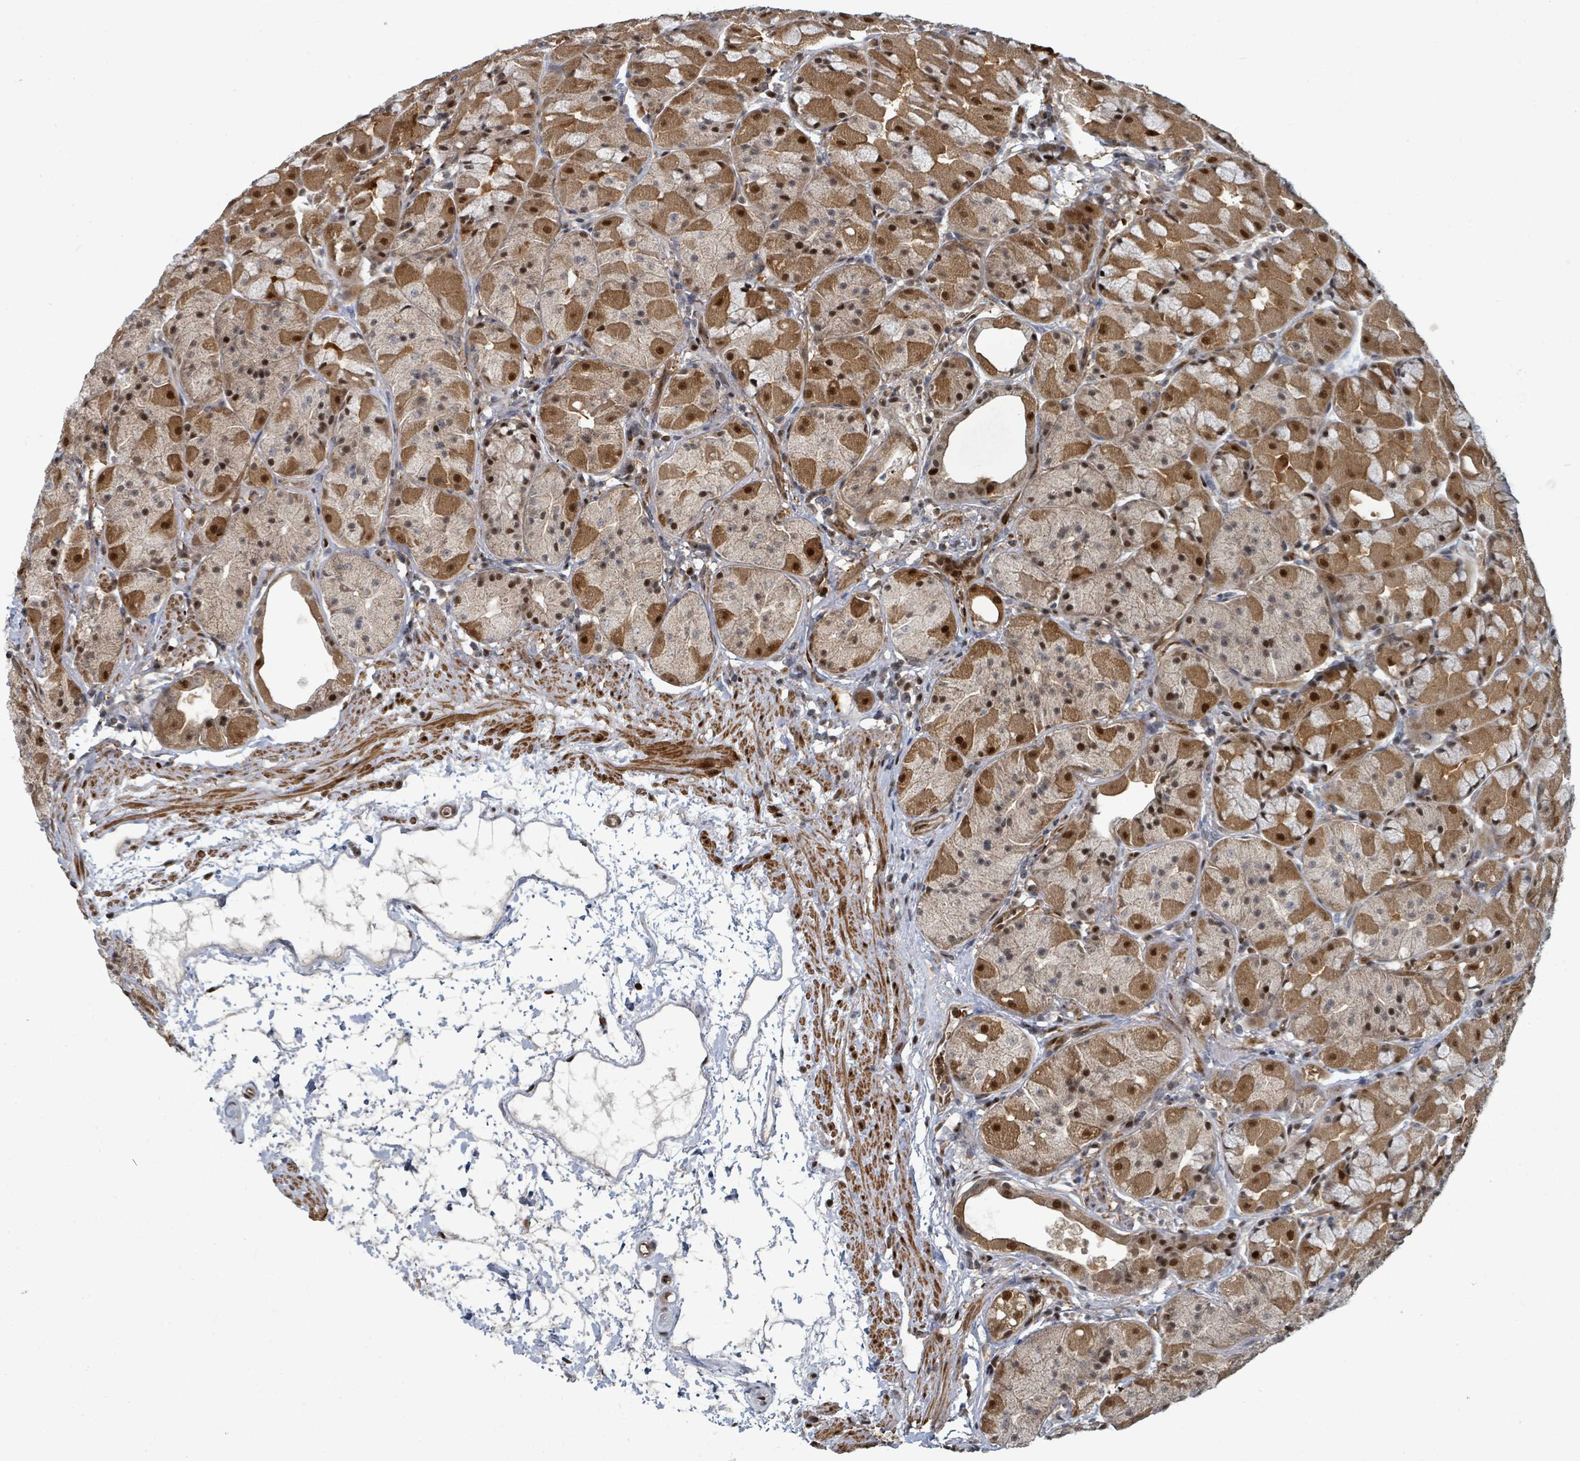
{"staining": {"intensity": "strong", "quantity": ">75%", "location": "cytoplasmic/membranous,nuclear"}, "tissue": "stomach", "cell_type": "Glandular cells", "image_type": "normal", "snomed": [{"axis": "morphology", "description": "Normal tissue, NOS"}, {"axis": "topography", "description": "Stomach"}], "caption": "Strong cytoplasmic/membranous,nuclear protein expression is identified in approximately >75% of glandular cells in stomach.", "gene": "TRDMT1", "patient": {"sex": "male", "age": 57}}